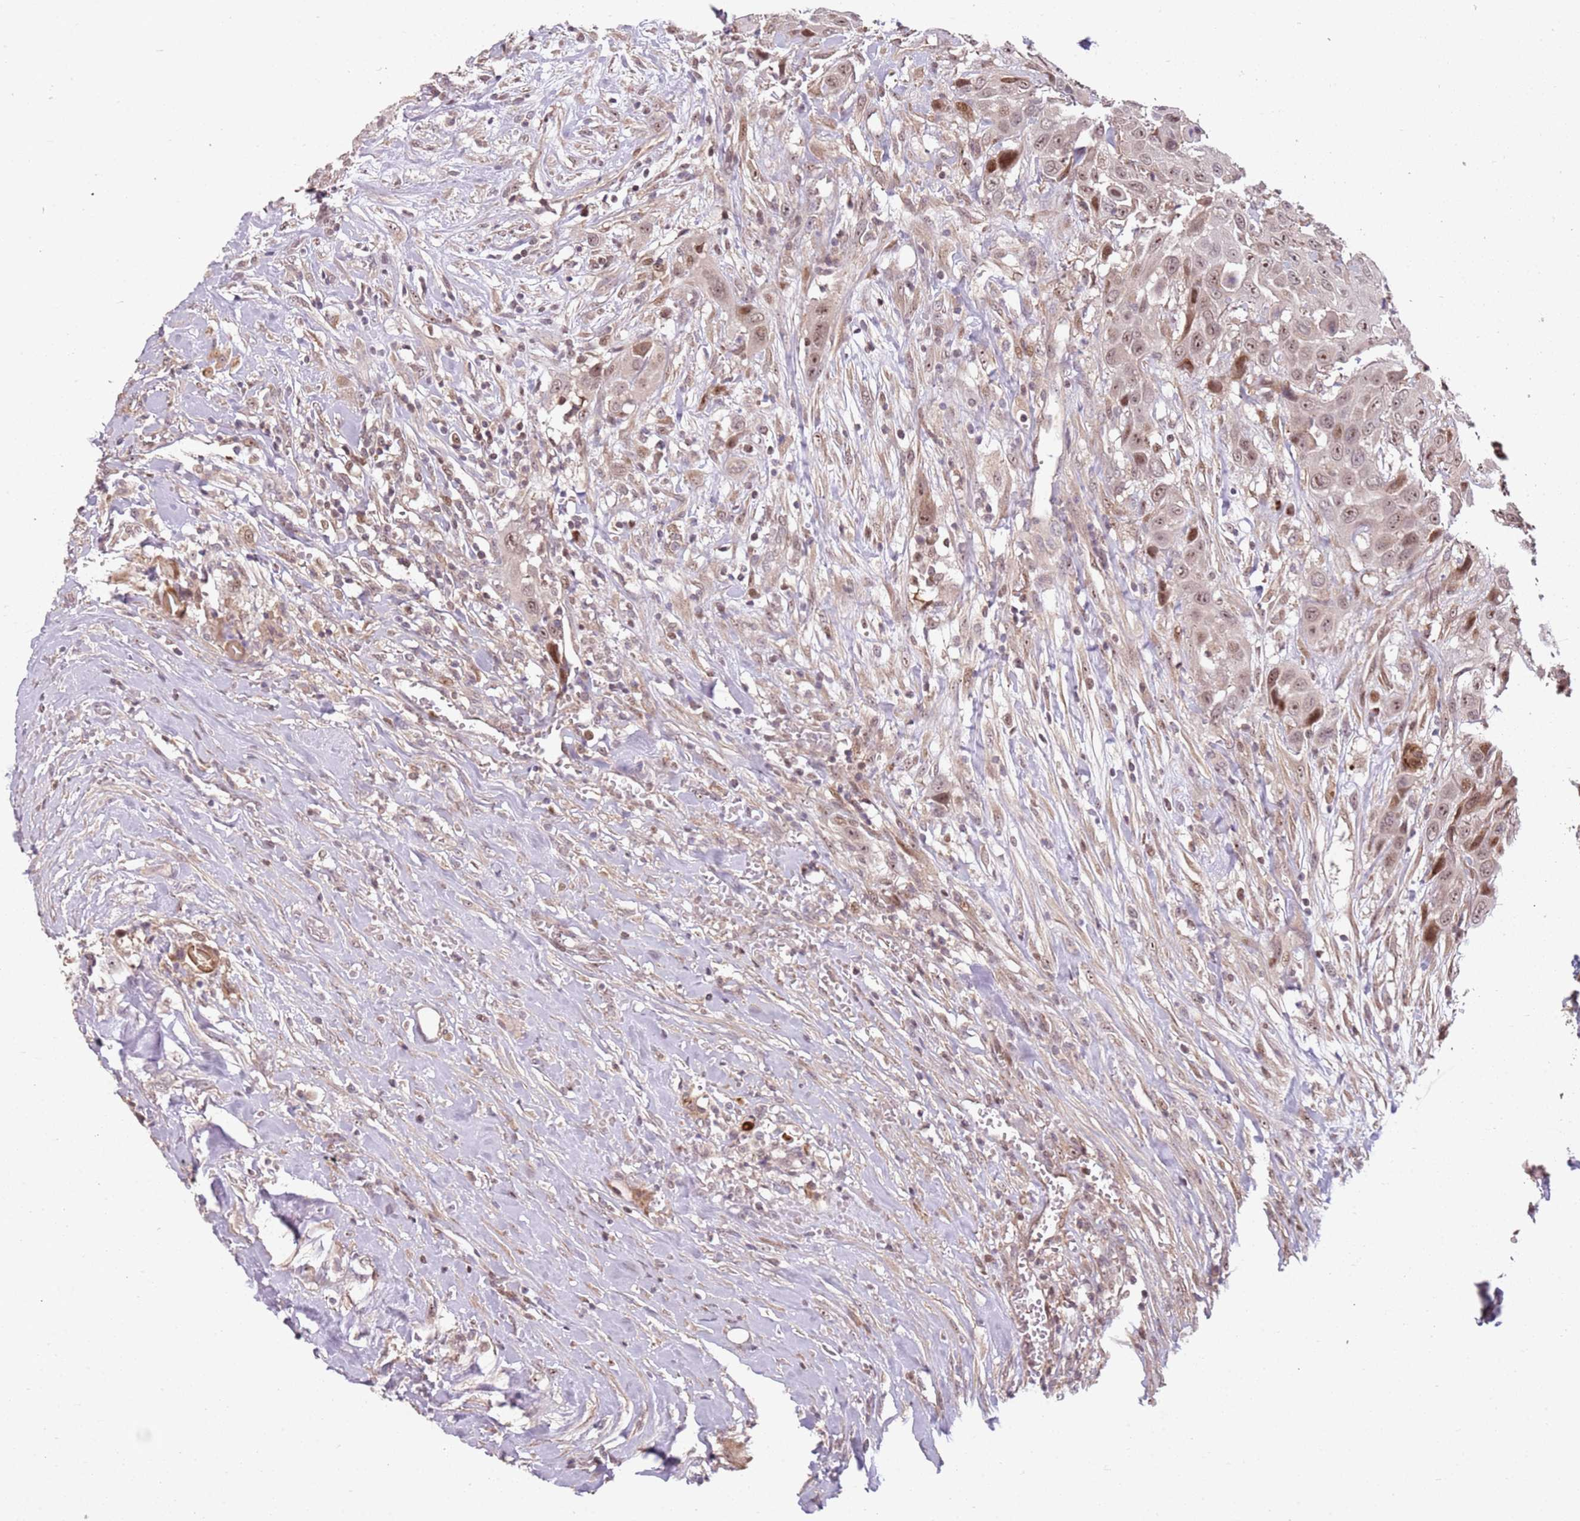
{"staining": {"intensity": "moderate", "quantity": ">75%", "location": "nuclear"}, "tissue": "head and neck cancer", "cell_type": "Tumor cells", "image_type": "cancer", "snomed": [{"axis": "morphology", "description": "Squamous cell carcinoma, NOS"}, {"axis": "topography", "description": "Head-Neck"}], "caption": "Tumor cells exhibit medium levels of moderate nuclear expression in approximately >75% of cells in human head and neck cancer.", "gene": "CHURC1", "patient": {"sex": "male", "age": 81}}